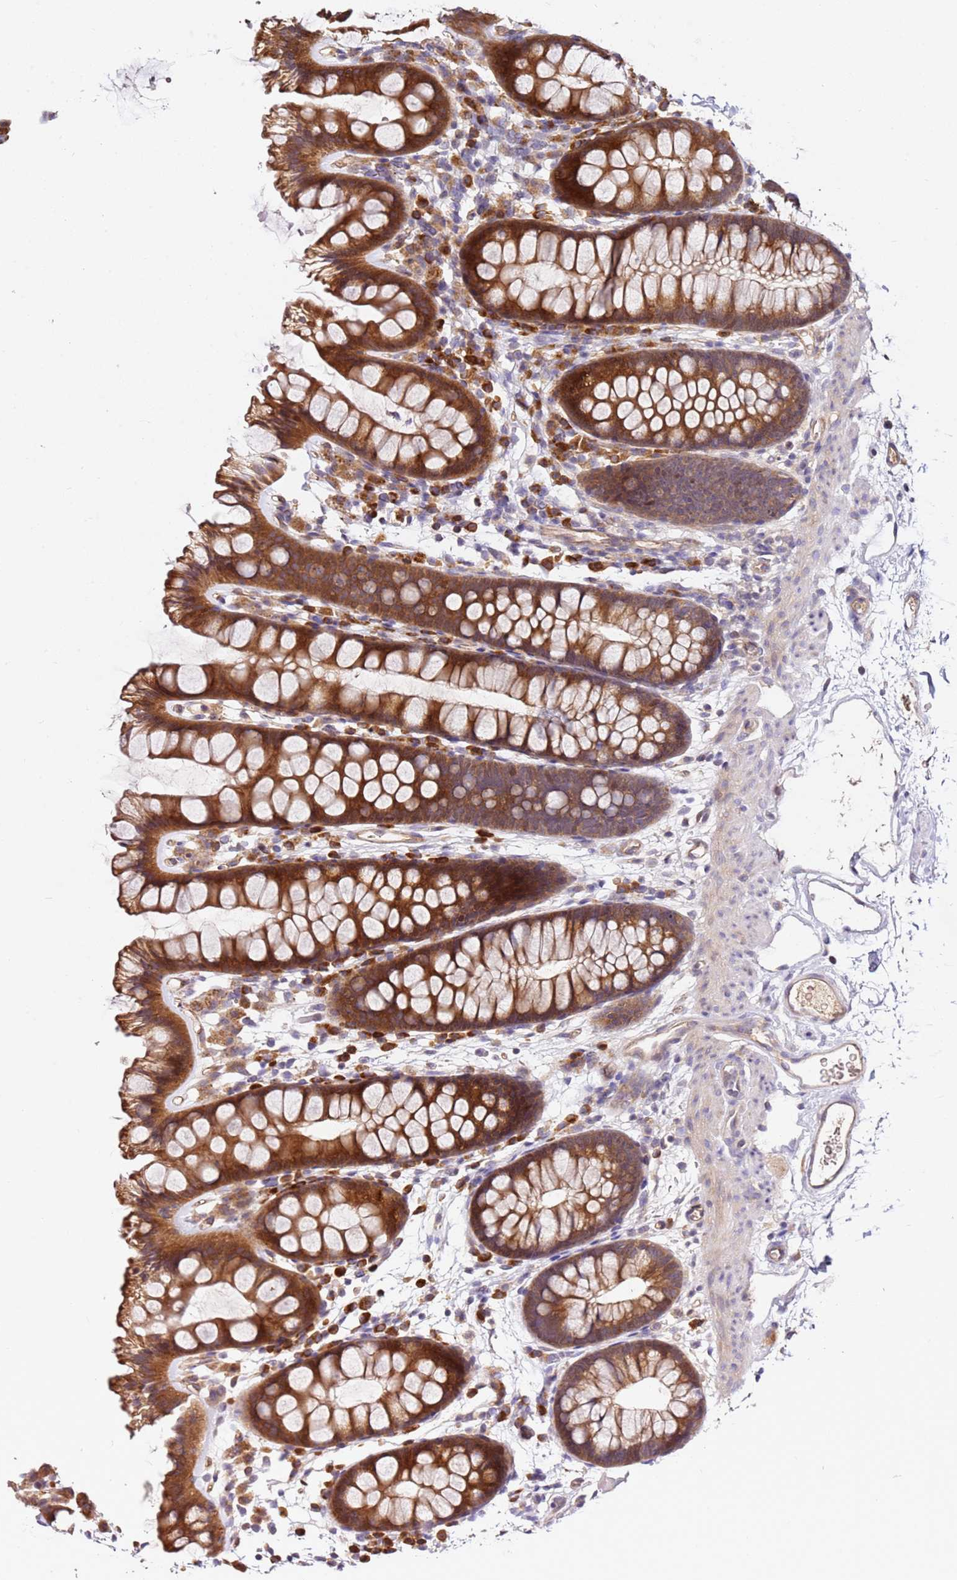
{"staining": {"intensity": "weak", "quantity": ">75%", "location": "cytoplasmic/membranous"}, "tissue": "colon", "cell_type": "Endothelial cells", "image_type": "normal", "snomed": [{"axis": "morphology", "description": "Normal tissue, NOS"}, {"axis": "topography", "description": "Colon"}], "caption": "IHC micrograph of normal colon stained for a protein (brown), which reveals low levels of weak cytoplasmic/membranous positivity in approximately >75% of endothelial cells.", "gene": "OSBPL2", "patient": {"sex": "female", "age": 62}}